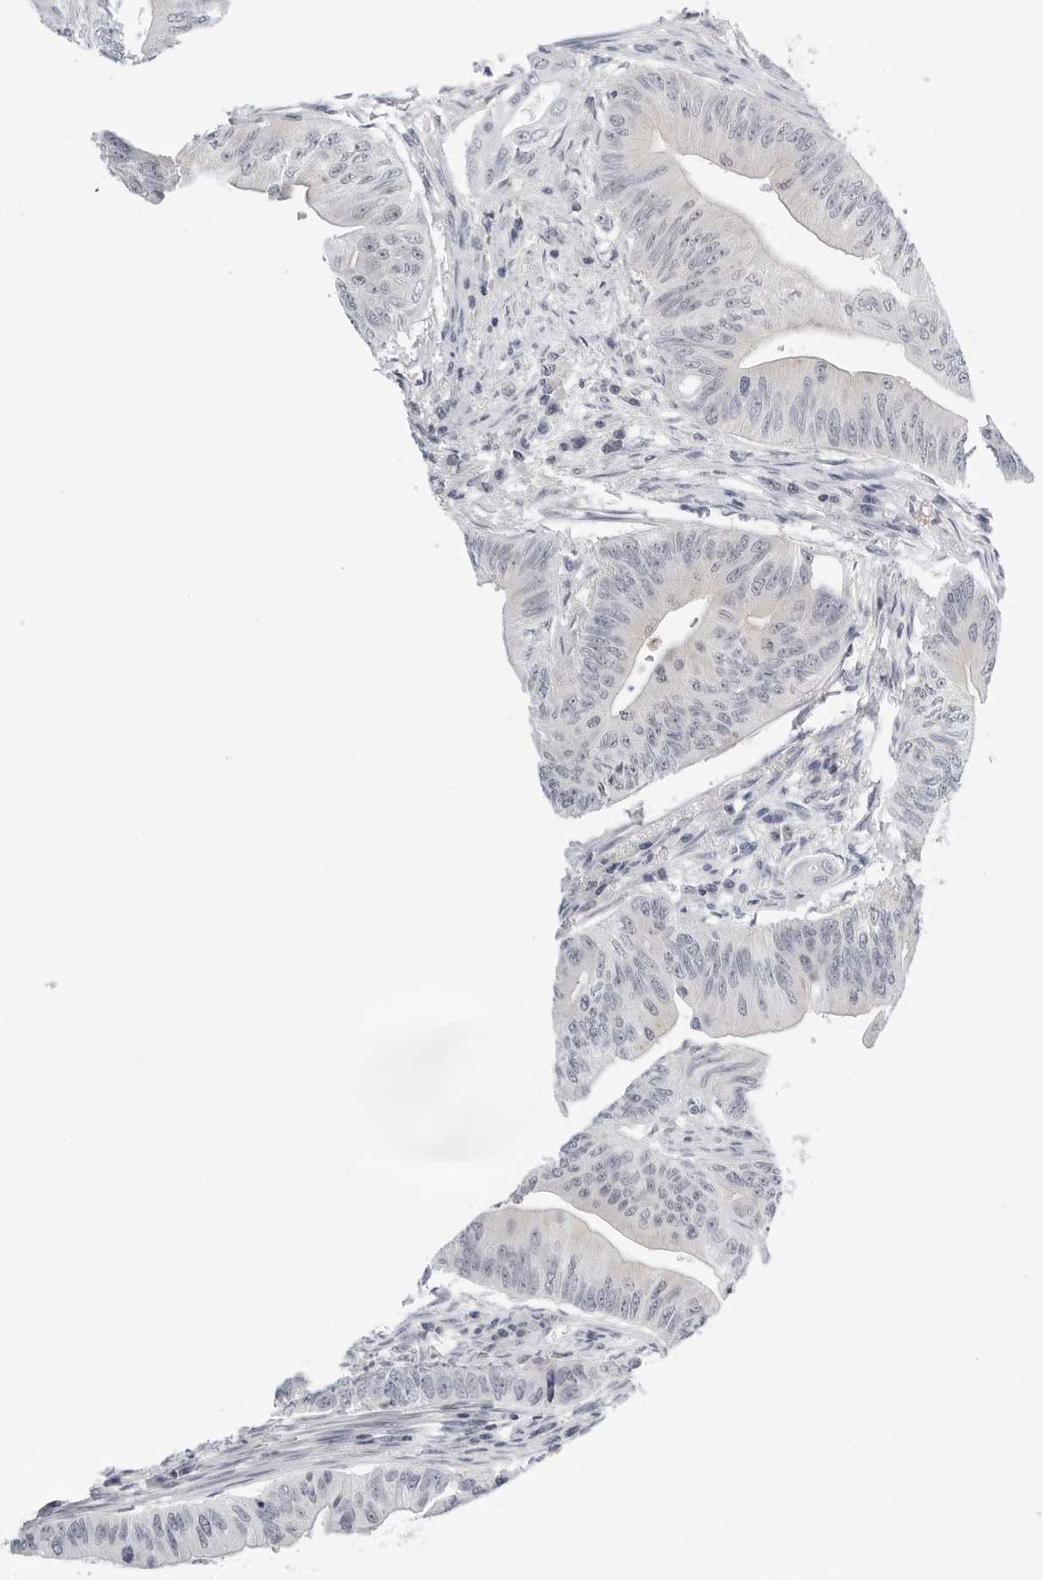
{"staining": {"intensity": "negative", "quantity": "none", "location": "none"}, "tissue": "colorectal cancer", "cell_type": "Tumor cells", "image_type": "cancer", "snomed": [{"axis": "morphology", "description": "Adenoma, NOS"}, {"axis": "morphology", "description": "Adenocarcinoma, NOS"}, {"axis": "topography", "description": "Colon"}], "caption": "Photomicrograph shows no protein expression in tumor cells of colorectal cancer tissue.", "gene": "MAP2K5", "patient": {"sex": "male", "age": 79}}